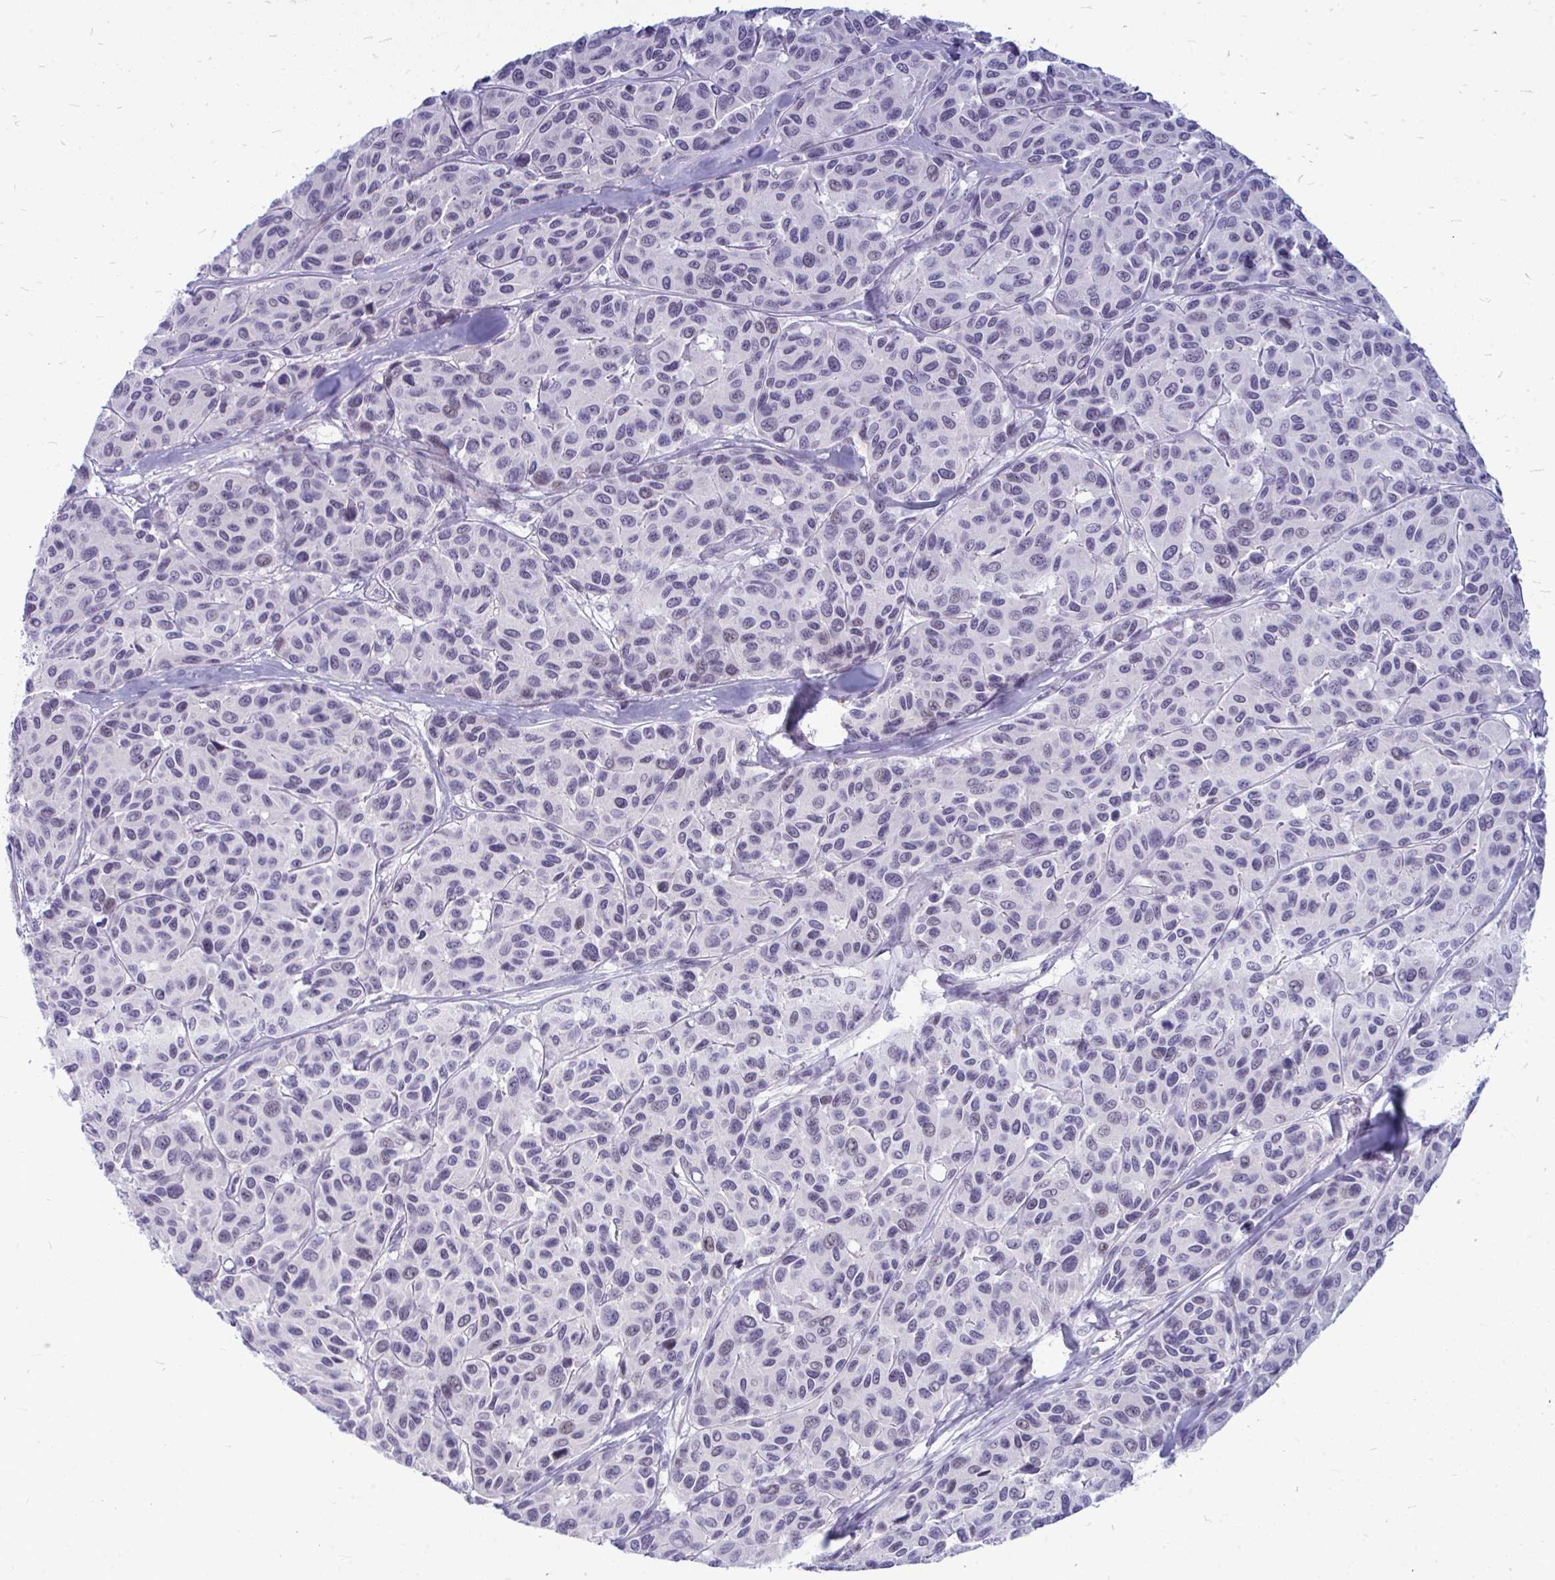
{"staining": {"intensity": "negative", "quantity": "none", "location": "none"}, "tissue": "melanoma", "cell_type": "Tumor cells", "image_type": "cancer", "snomed": [{"axis": "morphology", "description": "Malignant melanoma, NOS"}, {"axis": "topography", "description": "Skin"}], "caption": "Immunohistochemistry micrograph of malignant melanoma stained for a protein (brown), which displays no staining in tumor cells. (DAB immunohistochemistry, high magnification).", "gene": "ZSCAN25", "patient": {"sex": "female", "age": 66}}